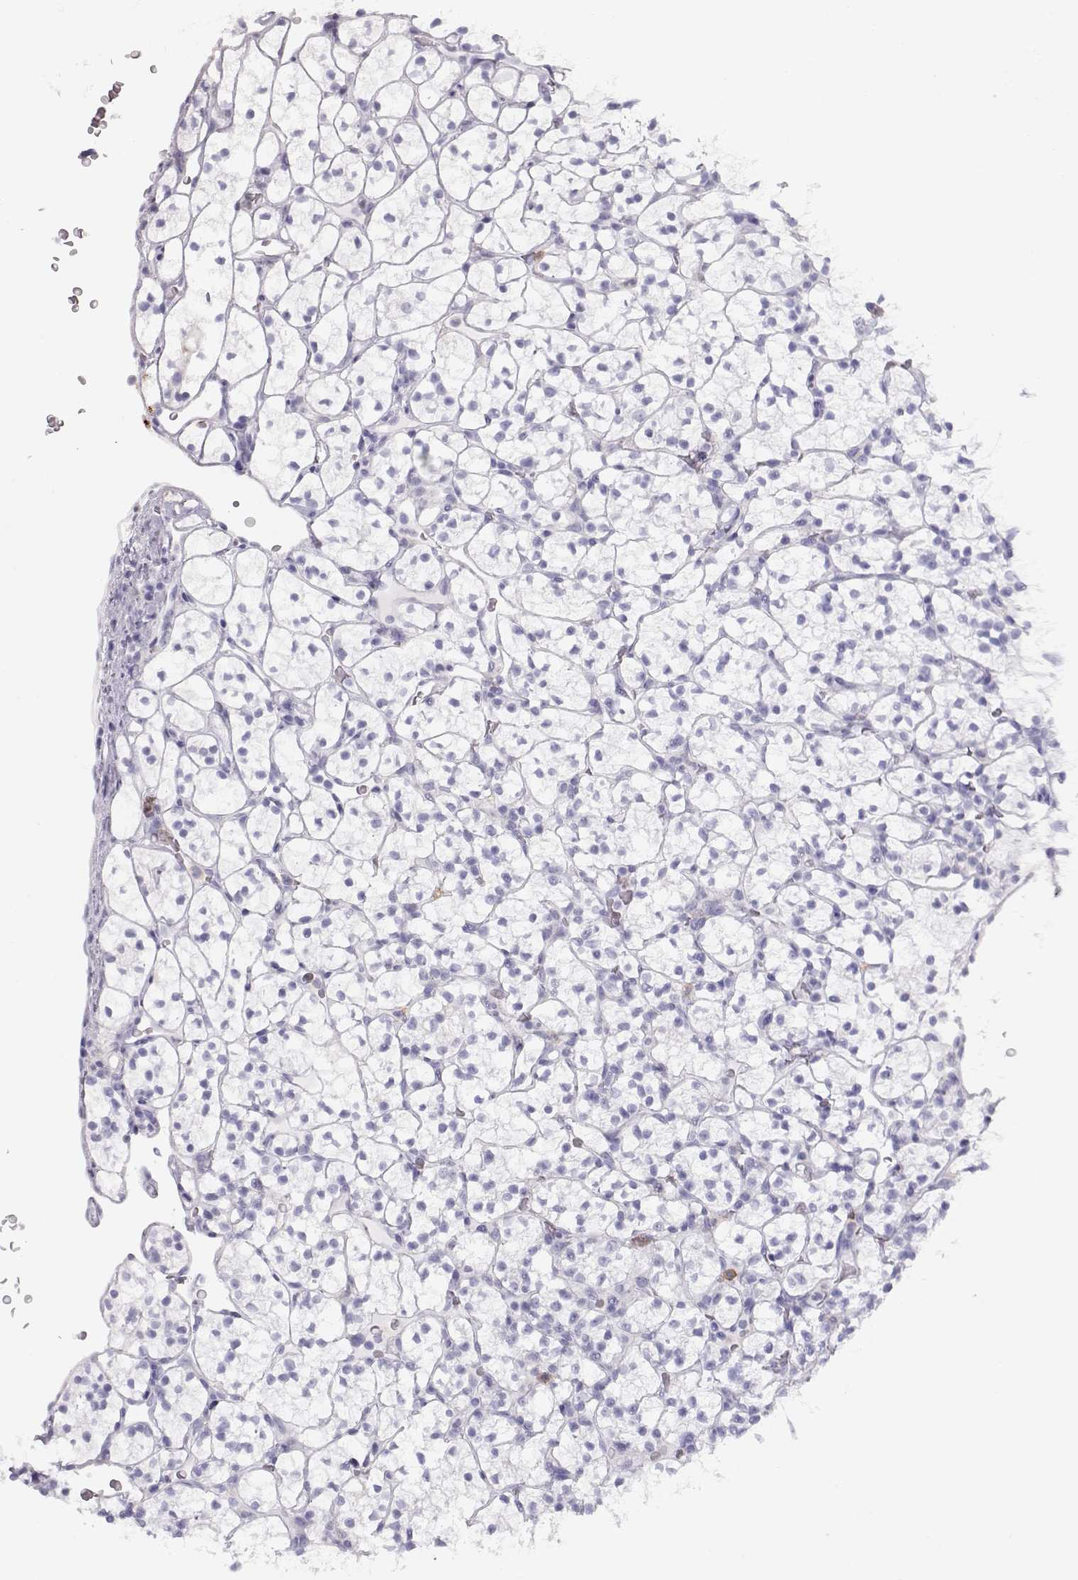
{"staining": {"intensity": "negative", "quantity": "none", "location": "none"}, "tissue": "renal cancer", "cell_type": "Tumor cells", "image_type": "cancer", "snomed": [{"axis": "morphology", "description": "Adenocarcinoma, NOS"}, {"axis": "topography", "description": "Kidney"}], "caption": "Micrograph shows no protein positivity in tumor cells of renal cancer tissue. (Brightfield microscopy of DAB immunohistochemistry at high magnification).", "gene": "MIP", "patient": {"sex": "female", "age": 89}}